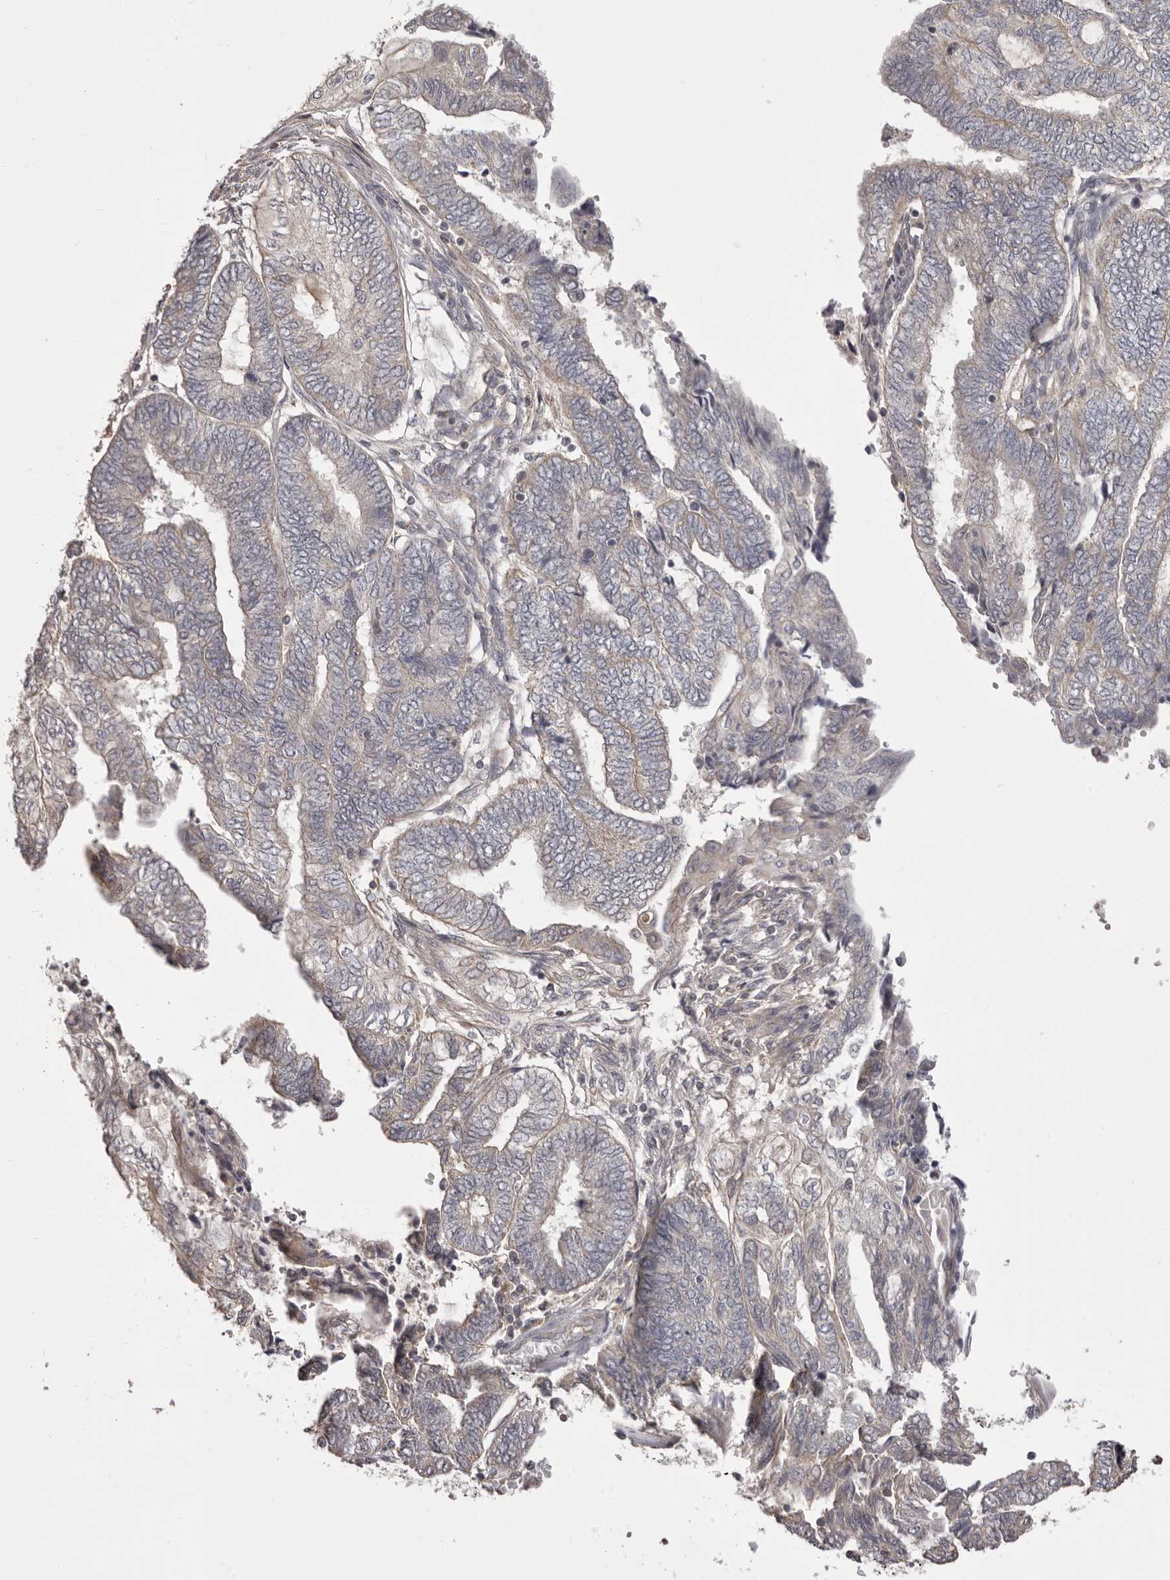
{"staining": {"intensity": "negative", "quantity": "none", "location": "none"}, "tissue": "endometrial cancer", "cell_type": "Tumor cells", "image_type": "cancer", "snomed": [{"axis": "morphology", "description": "Adenocarcinoma, NOS"}, {"axis": "topography", "description": "Uterus"}, {"axis": "topography", "description": "Endometrium"}], "caption": "Immunohistochemistry (IHC) of human endometrial adenocarcinoma shows no positivity in tumor cells. (DAB immunohistochemistry, high magnification).", "gene": "HRH1", "patient": {"sex": "female", "age": 70}}